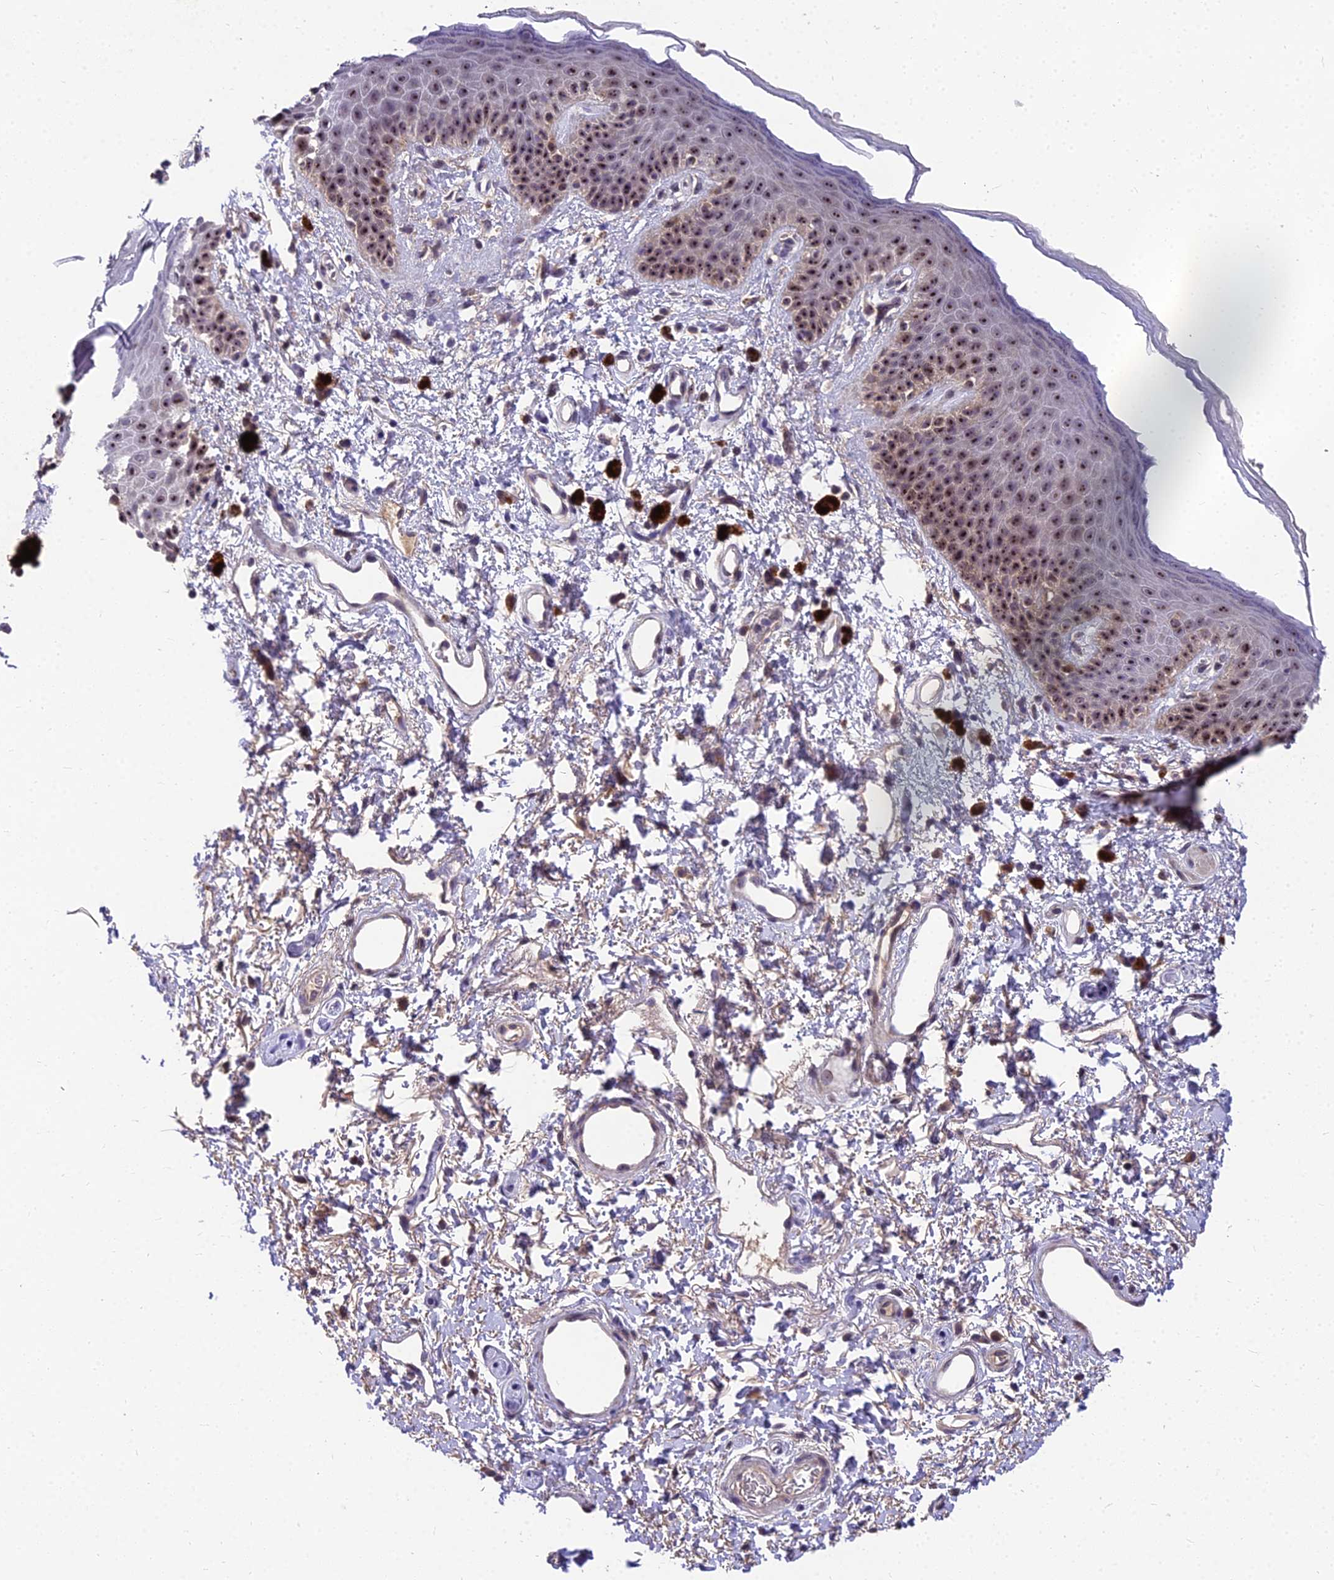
{"staining": {"intensity": "strong", "quantity": "25%-75%", "location": "nuclear"}, "tissue": "skin", "cell_type": "Epidermal cells", "image_type": "normal", "snomed": [{"axis": "morphology", "description": "Normal tissue, NOS"}, {"axis": "topography", "description": "Anal"}], "caption": "Immunohistochemistry of normal skin demonstrates high levels of strong nuclear expression in approximately 25%-75% of epidermal cells. The staining was performed using DAB, with brown indicating positive protein expression. Nuclei are stained blue with hematoxylin.", "gene": "ZNF333", "patient": {"sex": "female", "age": 46}}